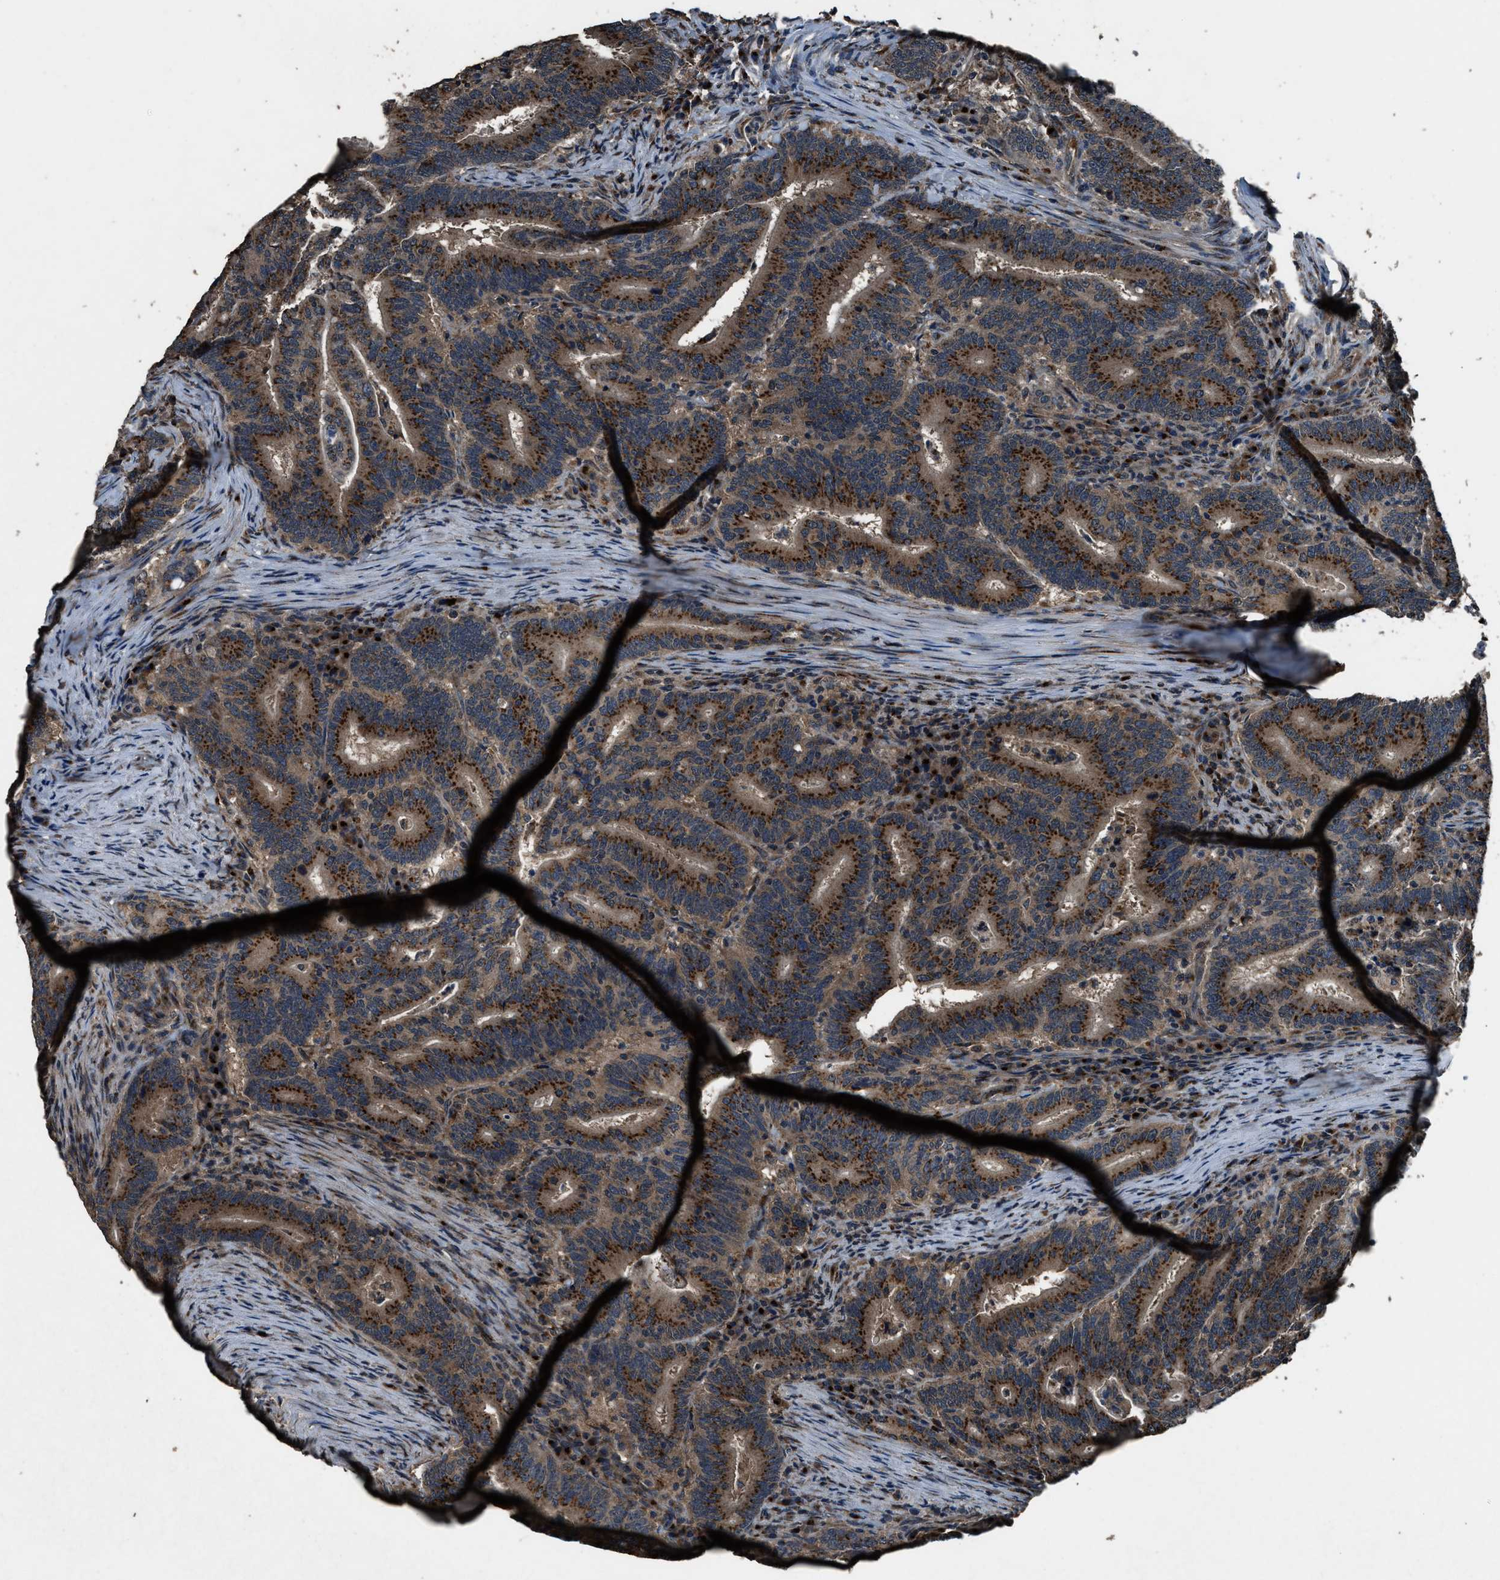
{"staining": {"intensity": "moderate", "quantity": ">75%", "location": "cytoplasmic/membranous"}, "tissue": "colorectal cancer", "cell_type": "Tumor cells", "image_type": "cancer", "snomed": [{"axis": "morphology", "description": "Adenocarcinoma, NOS"}, {"axis": "topography", "description": "Colon"}], "caption": "Immunohistochemical staining of human colorectal cancer (adenocarcinoma) demonstrates medium levels of moderate cytoplasmic/membranous expression in approximately >75% of tumor cells. Immunohistochemistry (ihc) stains the protein of interest in brown and the nuclei are stained blue.", "gene": "SLC38A10", "patient": {"sex": "female", "age": 66}}